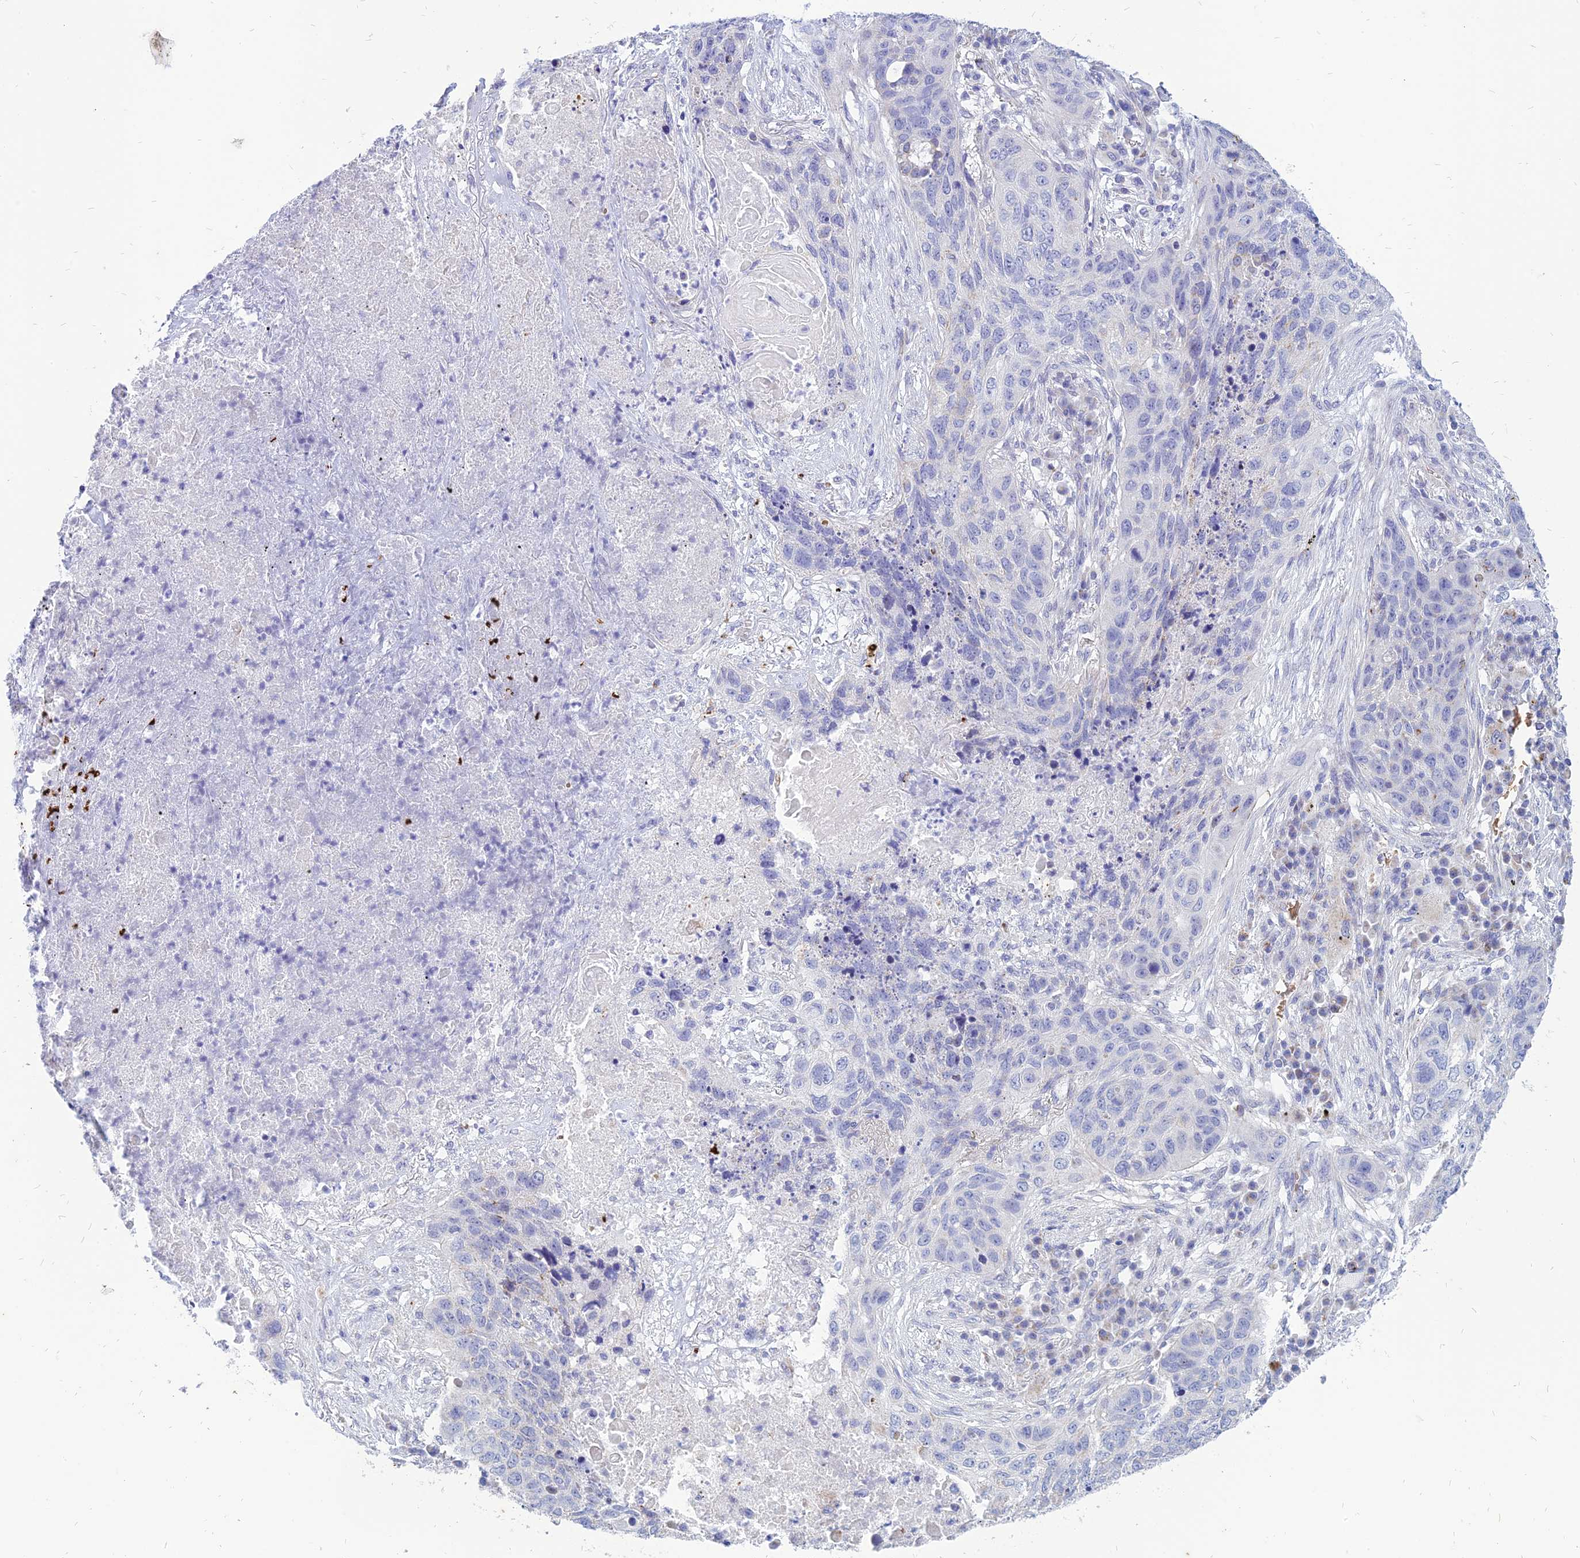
{"staining": {"intensity": "negative", "quantity": "none", "location": "none"}, "tissue": "lung cancer", "cell_type": "Tumor cells", "image_type": "cancer", "snomed": [{"axis": "morphology", "description": "Squamous cell carcinoma, NOS"}, {"axis": "topography", "description": "Lung"}], "caption": "IHC of human squamous cell carcinoma (lung) exhibits no staining in tumor cells.", "gene": "HHAT", "patient": {"sex": "female", "age": 63}}